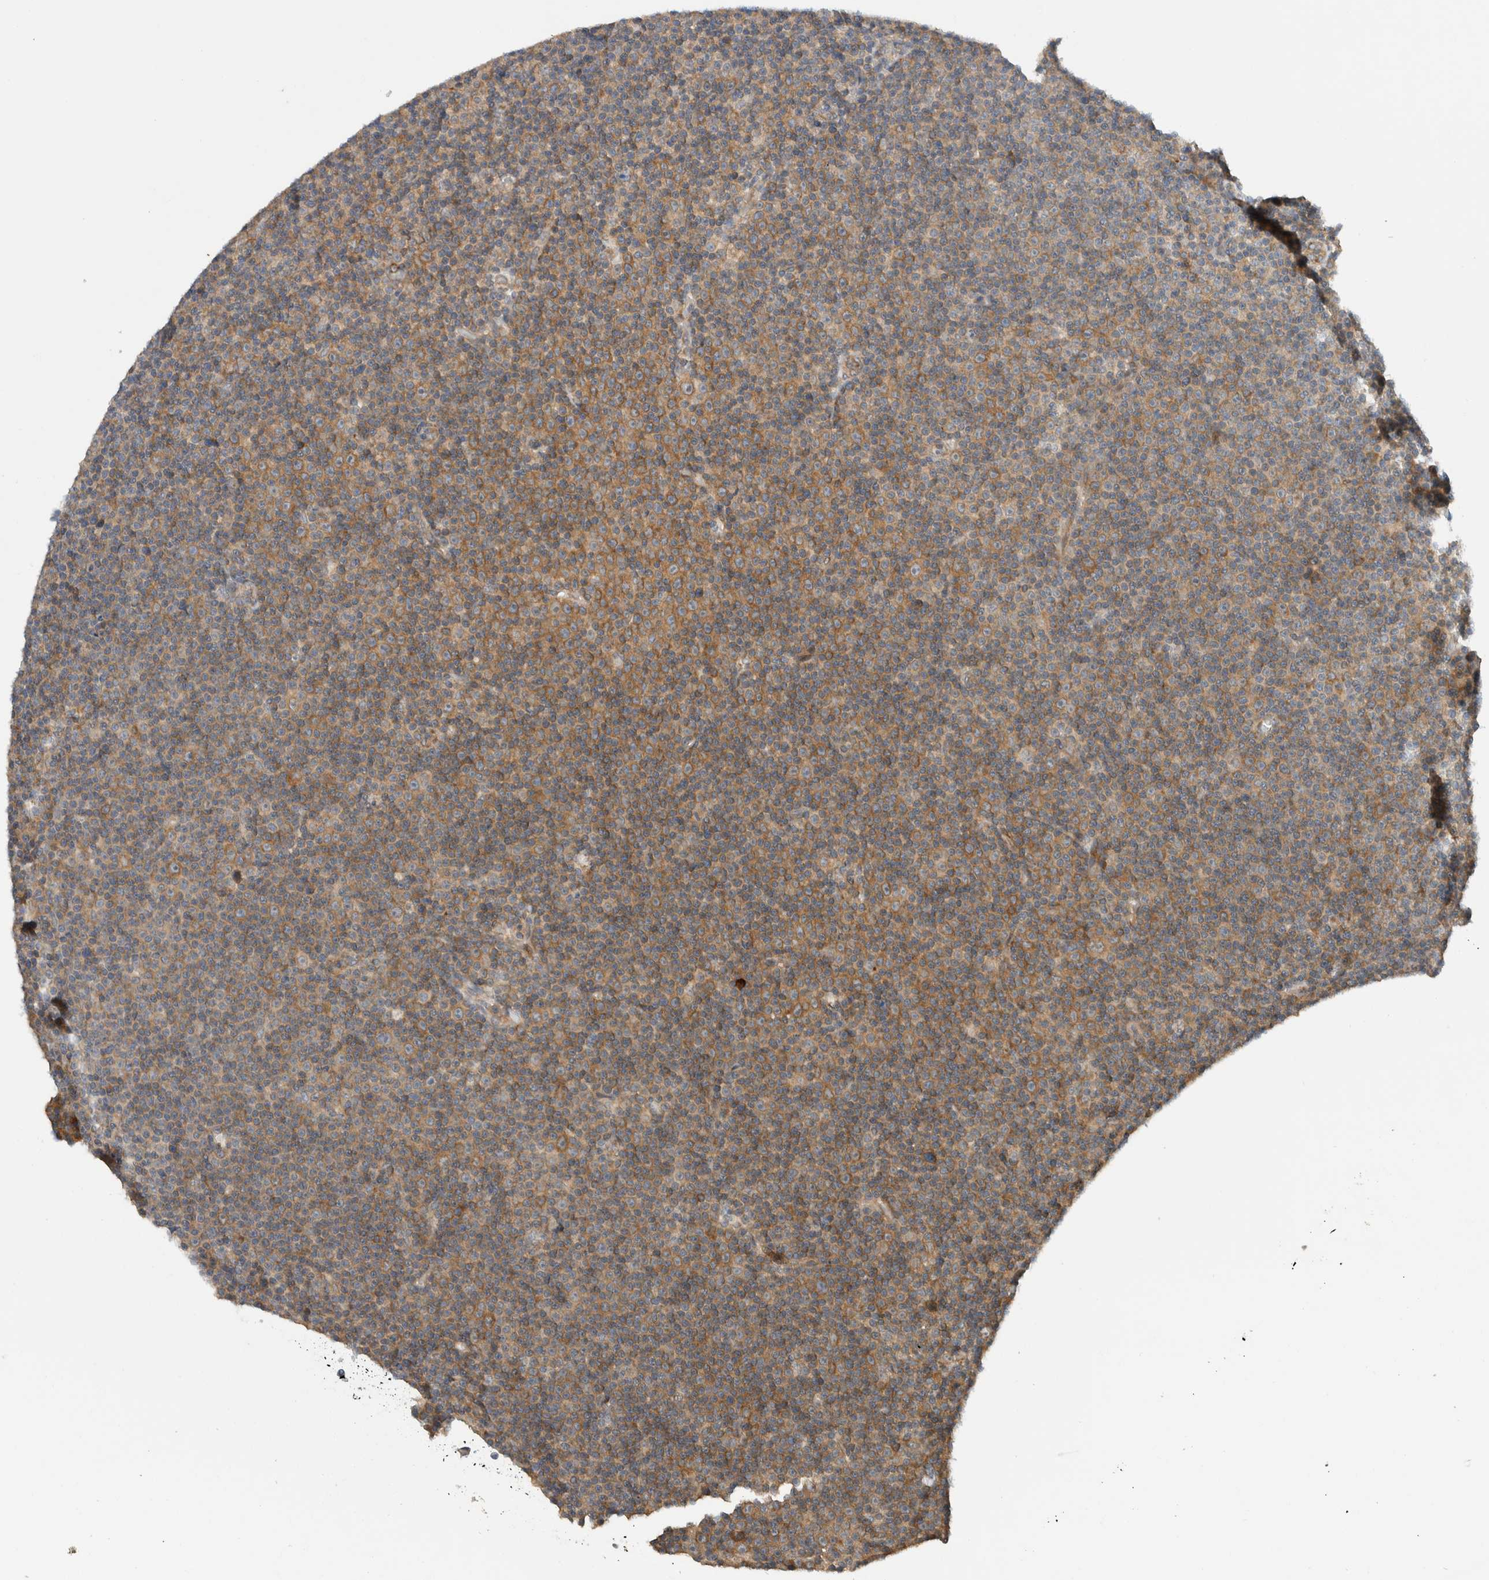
{"staining": {"intensity": "moderate", "quantity": "25%-75%", "location": "cytoplasmic/membranous"}, "tissue": "lymphoma", "cell_type": "Tumor cells", "image_type": "cancer", "snomed": [{"axis": "morphology", "description": "Malignant lymphoma, non-Hodgkin's type, Low grade"}, {"axis": "topography", "description": "Lymph node"}], "caption": "Low-grade malignant lymphoma, non-Hodgkin's type stained with a brown dye demonstrates moderate cytoplasmic/membranous positive expression in about 25%-75% of tumor cells.", "gene": "PUM1", "patient": {"sex": "female", "age": 67}}